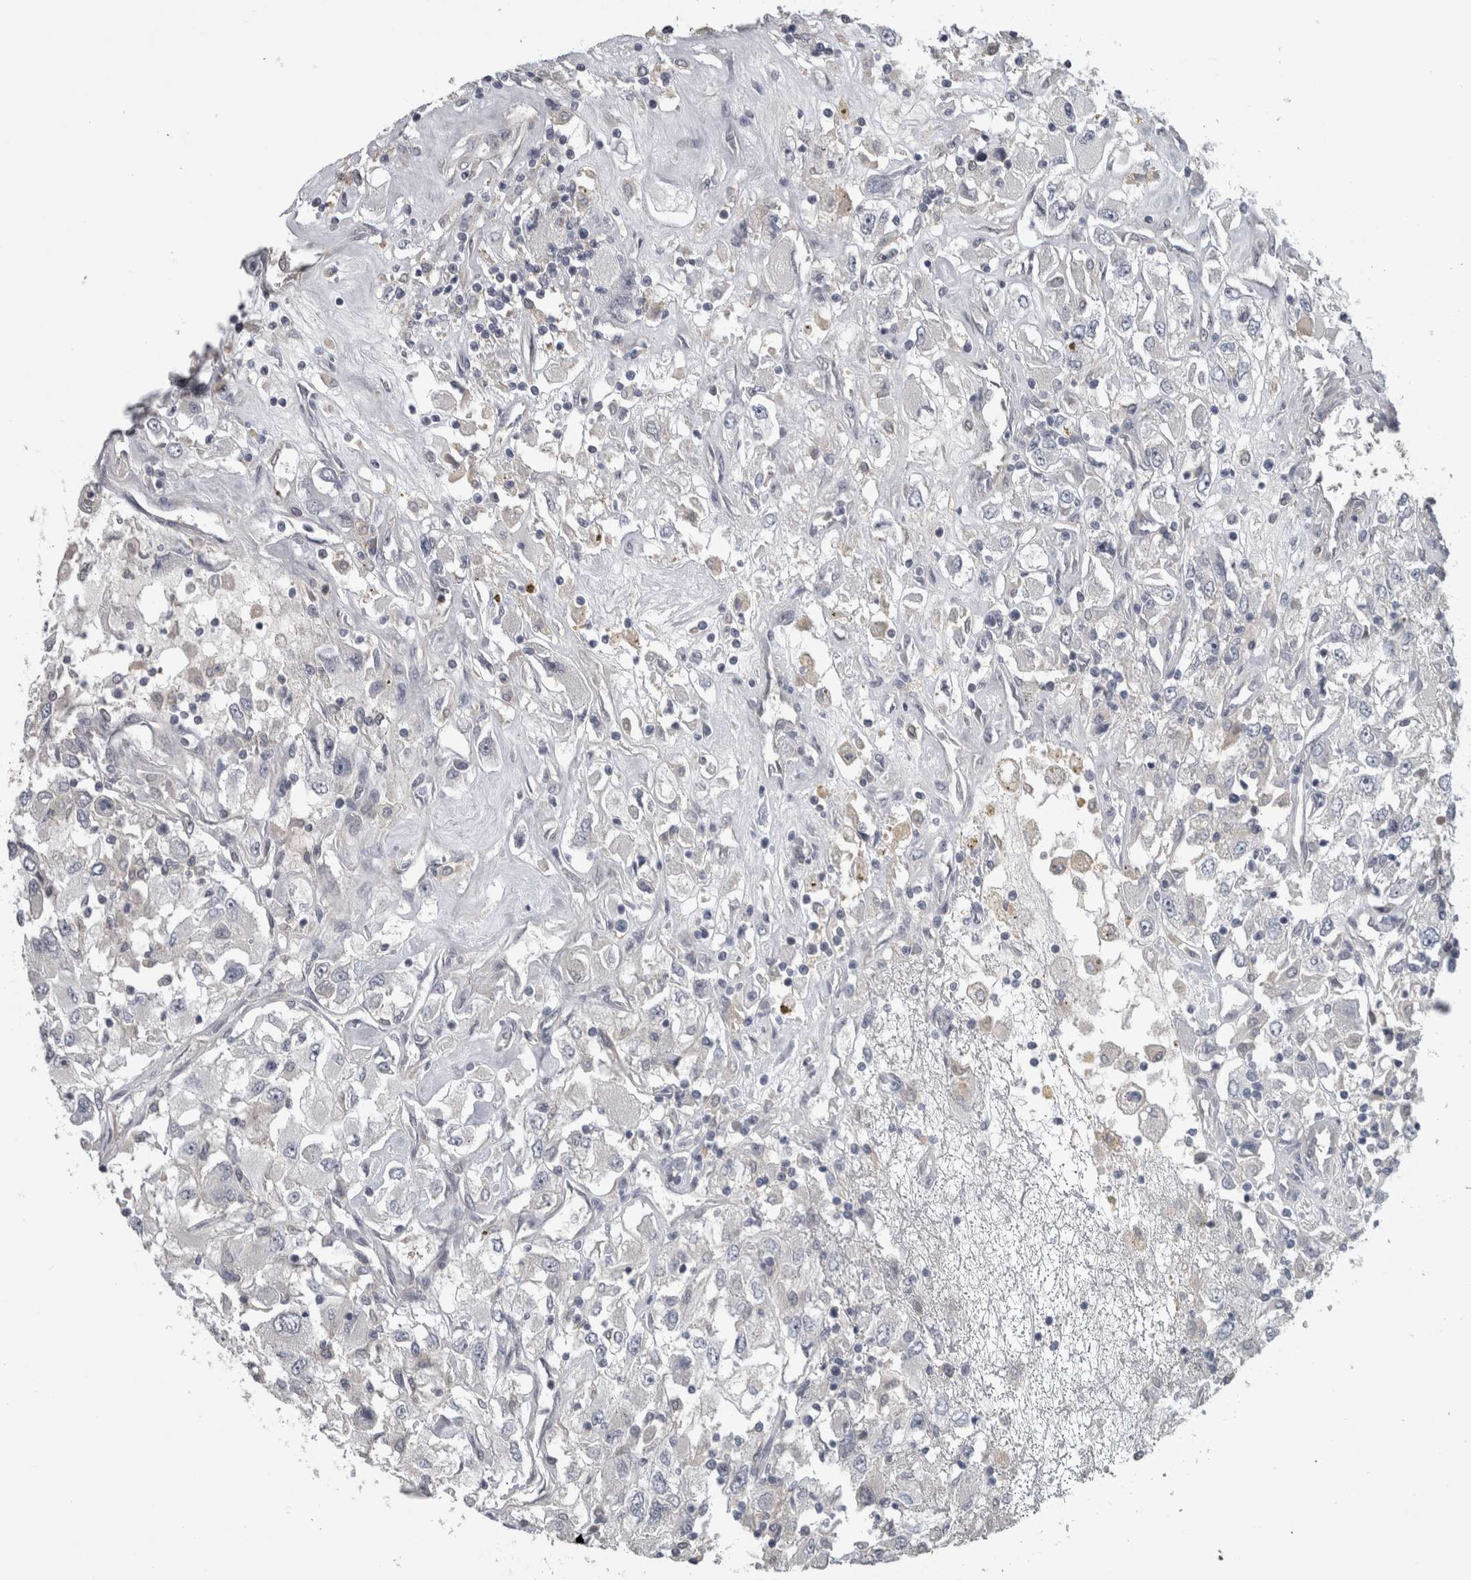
{"staining": {"intensity": "negative", "quantity": "none", "location": "none"}, "tissue": "renal cancer", "cell_type": "Tumor cells", "image_type": "cancer", "snomed": [{"axis": "morphology", "description": "Adenocarcinoma, NOS"}, {"axis": "topography", "description": "Kidney"}], "caption": "Tumor cells are negative for brown protein staining in renal cancer (adenocarcinoma).", "gene": "NAPRT", "patient": {"sex": "female", "age": 52}}